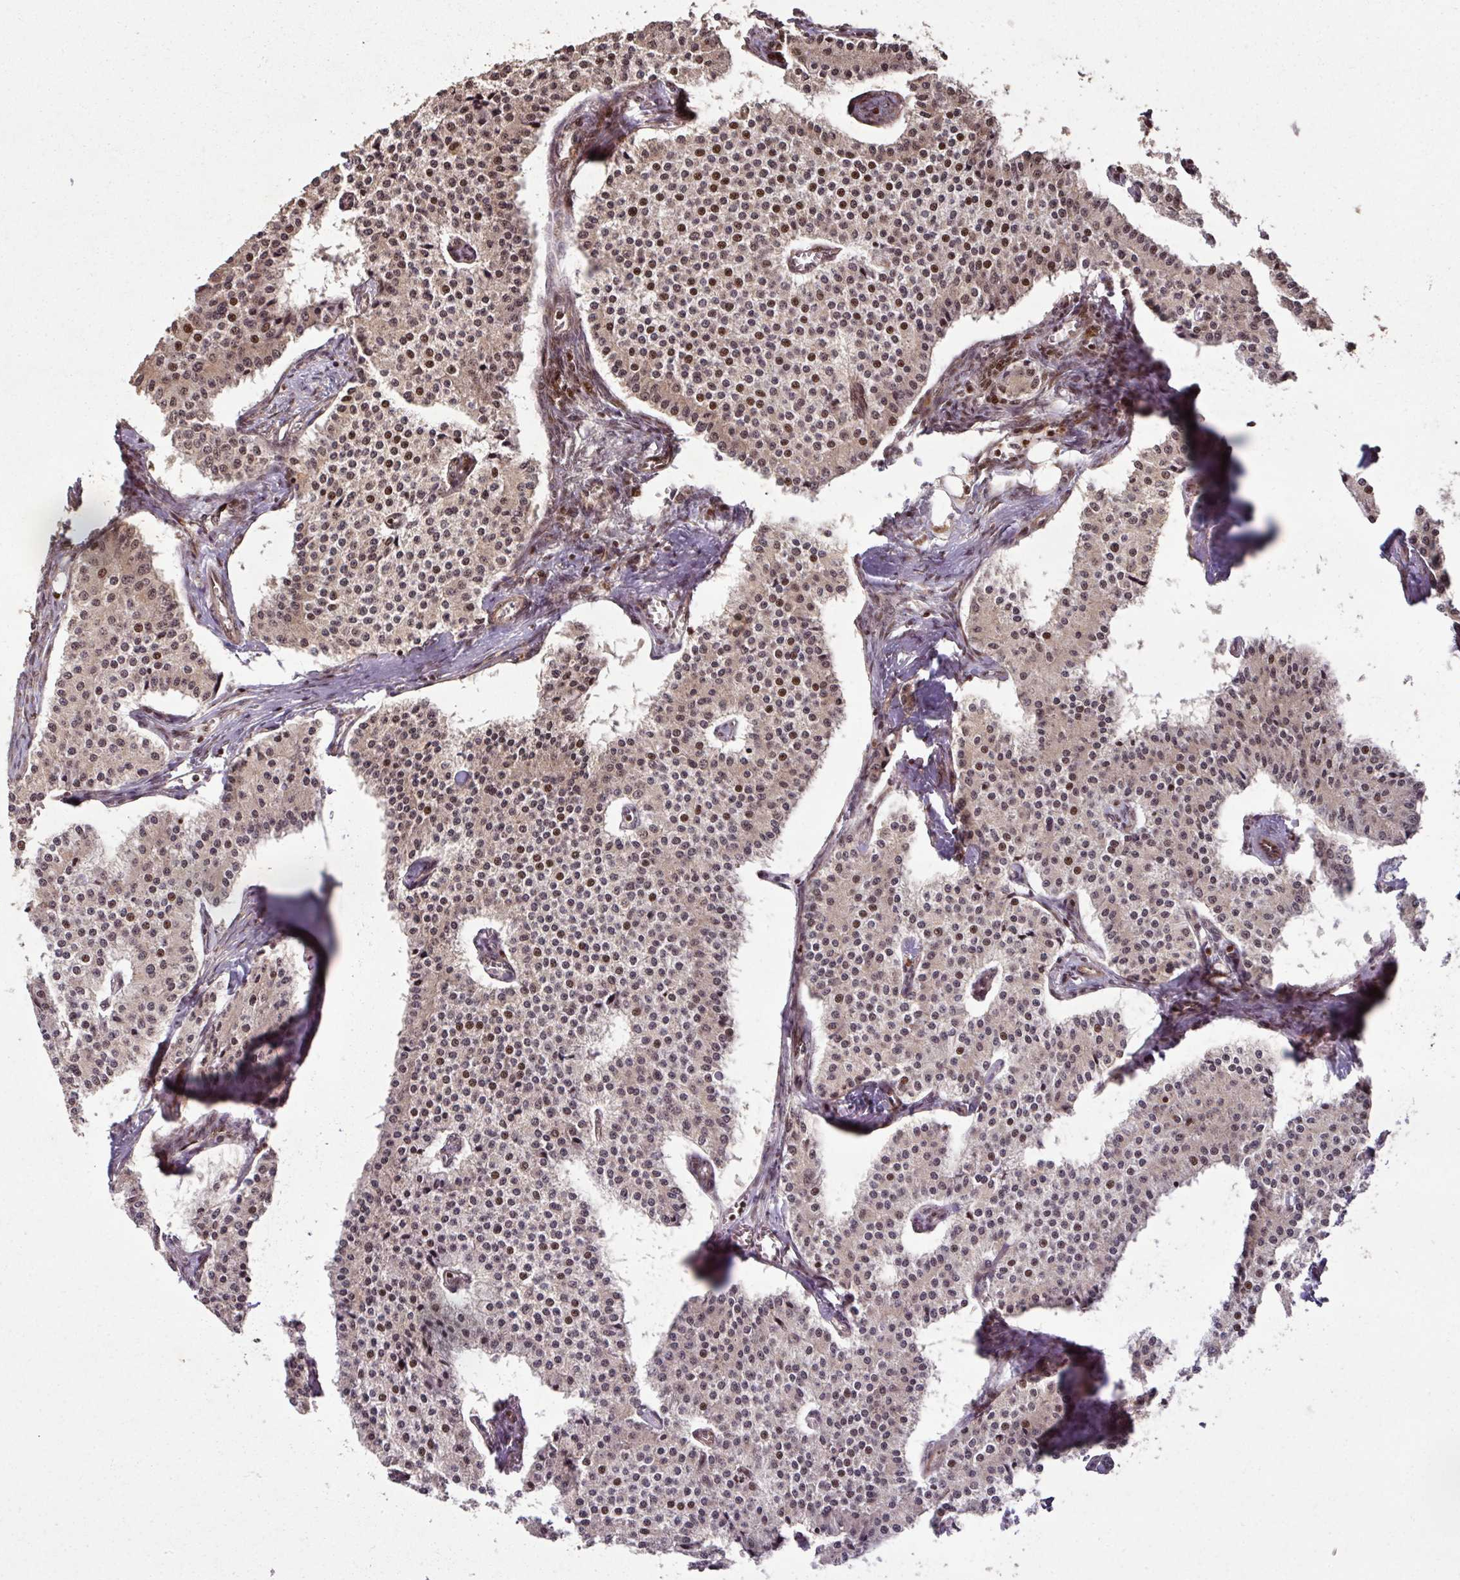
{"staining": {"intensity": "weak", "quantity": ">75%", "location": "nuclear"}, "tissue": "carcinoid", "cell_type": "Tumor cells", "image_type": "cancer", "snomed": [{"axis": "morphology", "description": "Carcinoid, malignant, NOS"}, {"axis": "topography", "description": "Colon"}], "caption": "Immunohistochemistry (IHC) histopathology image of human carcinoid (malignant) stained for a protein (brown), which displays low levels of weak nuclear staining in approximately >75% of tumor cells.", "gene": "COPRS", "patient": {"sex": "female", "age": 52}}